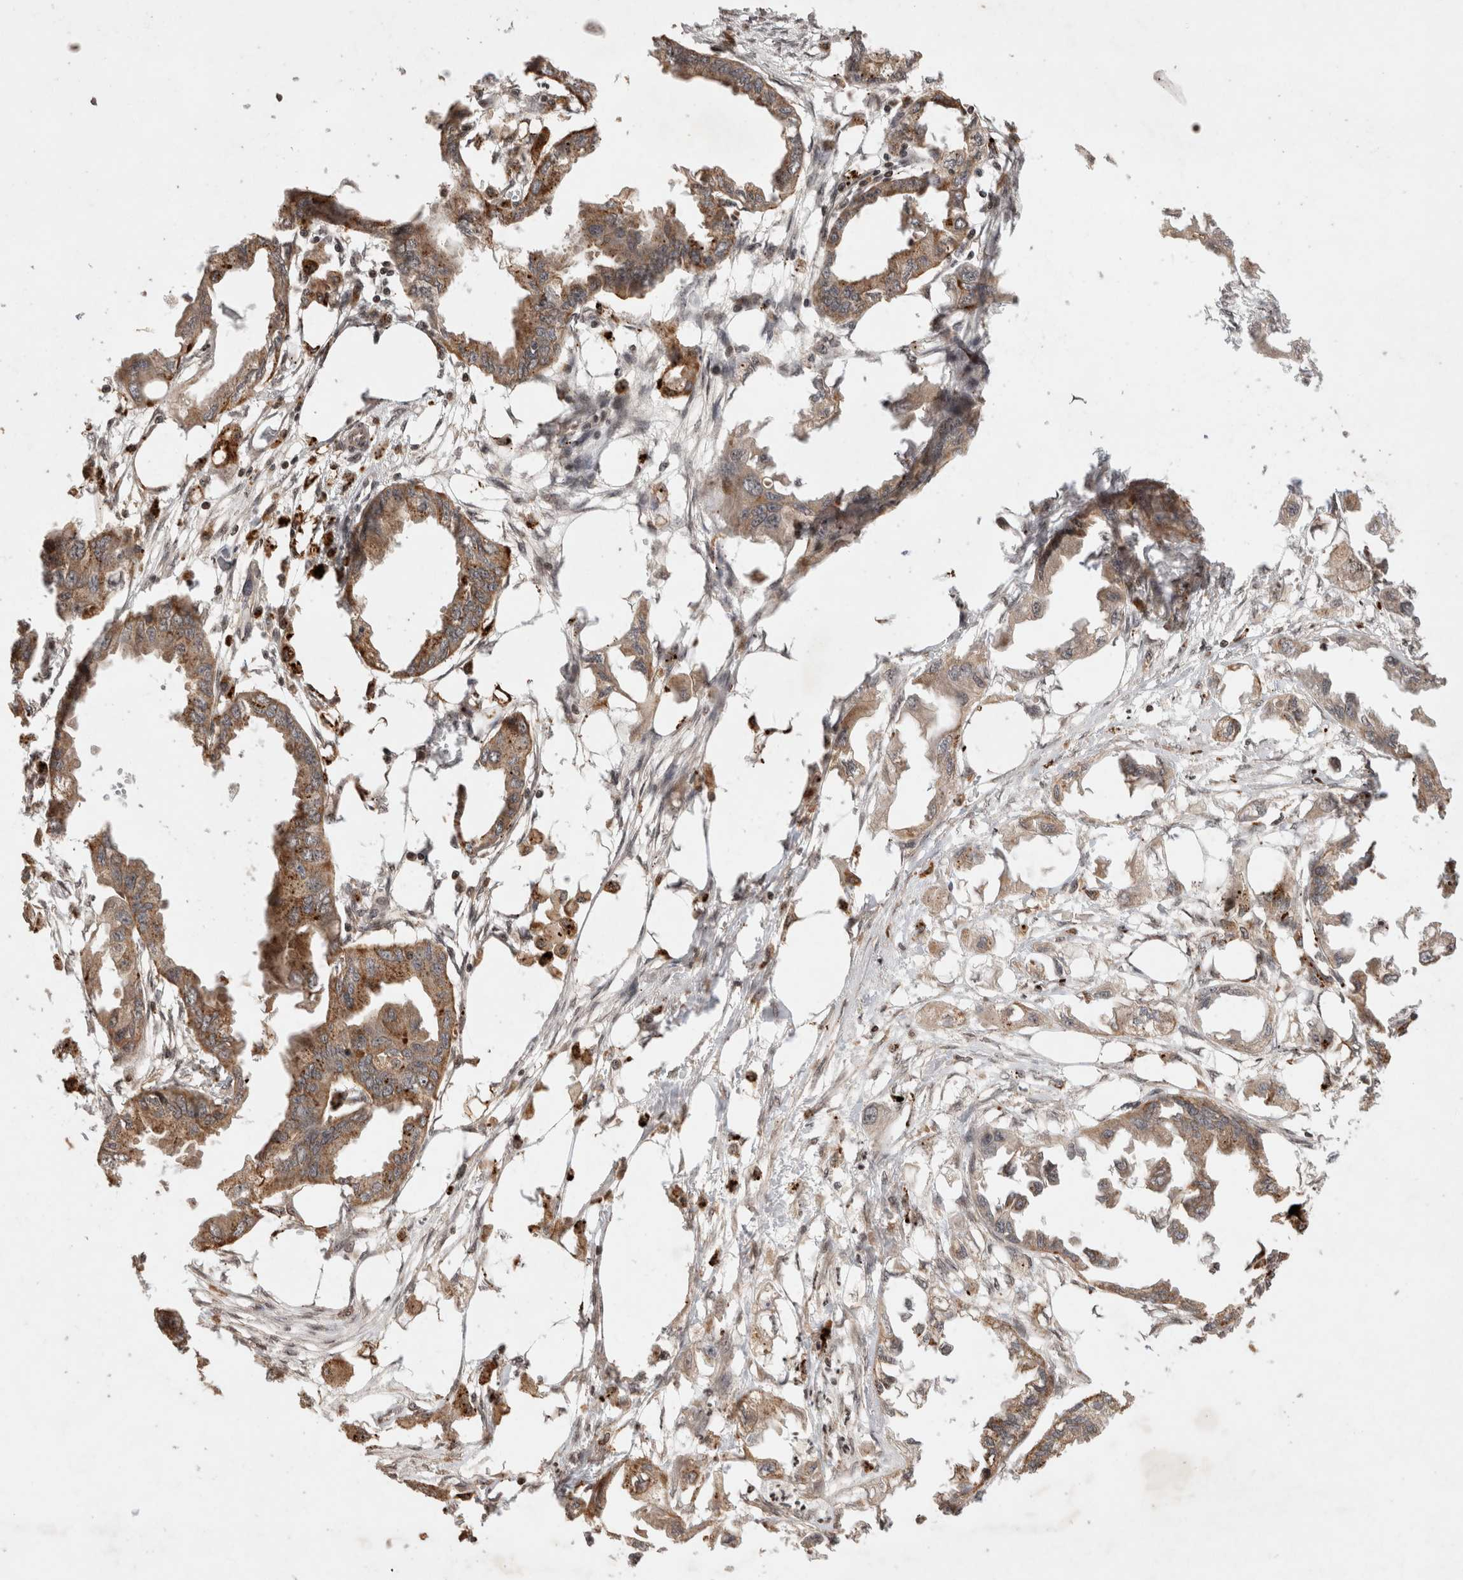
{"staining": {"intensity": "moderate", "quantity": ">75%", "location": "cytoplasmic/membranous"}, "tissue": "endometrial cancer", "cell_type": "Tumor cells", "image_type": "cancer", "snomed": [{"axis": "morphology", "description": "Adenocarcinoma, NOS"}, {"axis": "morphology", "description": "Adenocarcinoma, metastatic, NOS"}, {"axis": "topography", "description": "Adipose tissue"}, {"axis": "topography", "description": "Endometrium"}], "caption": "Metastatic adenocarcinoma (endometrial) stained with immunohistochemistry reveals moderate cytoplasmic/membranous staining in approximately >75% of tumor cells.", "gene": "FAM221A", "patient": {"sex": "female", "age": 67}}